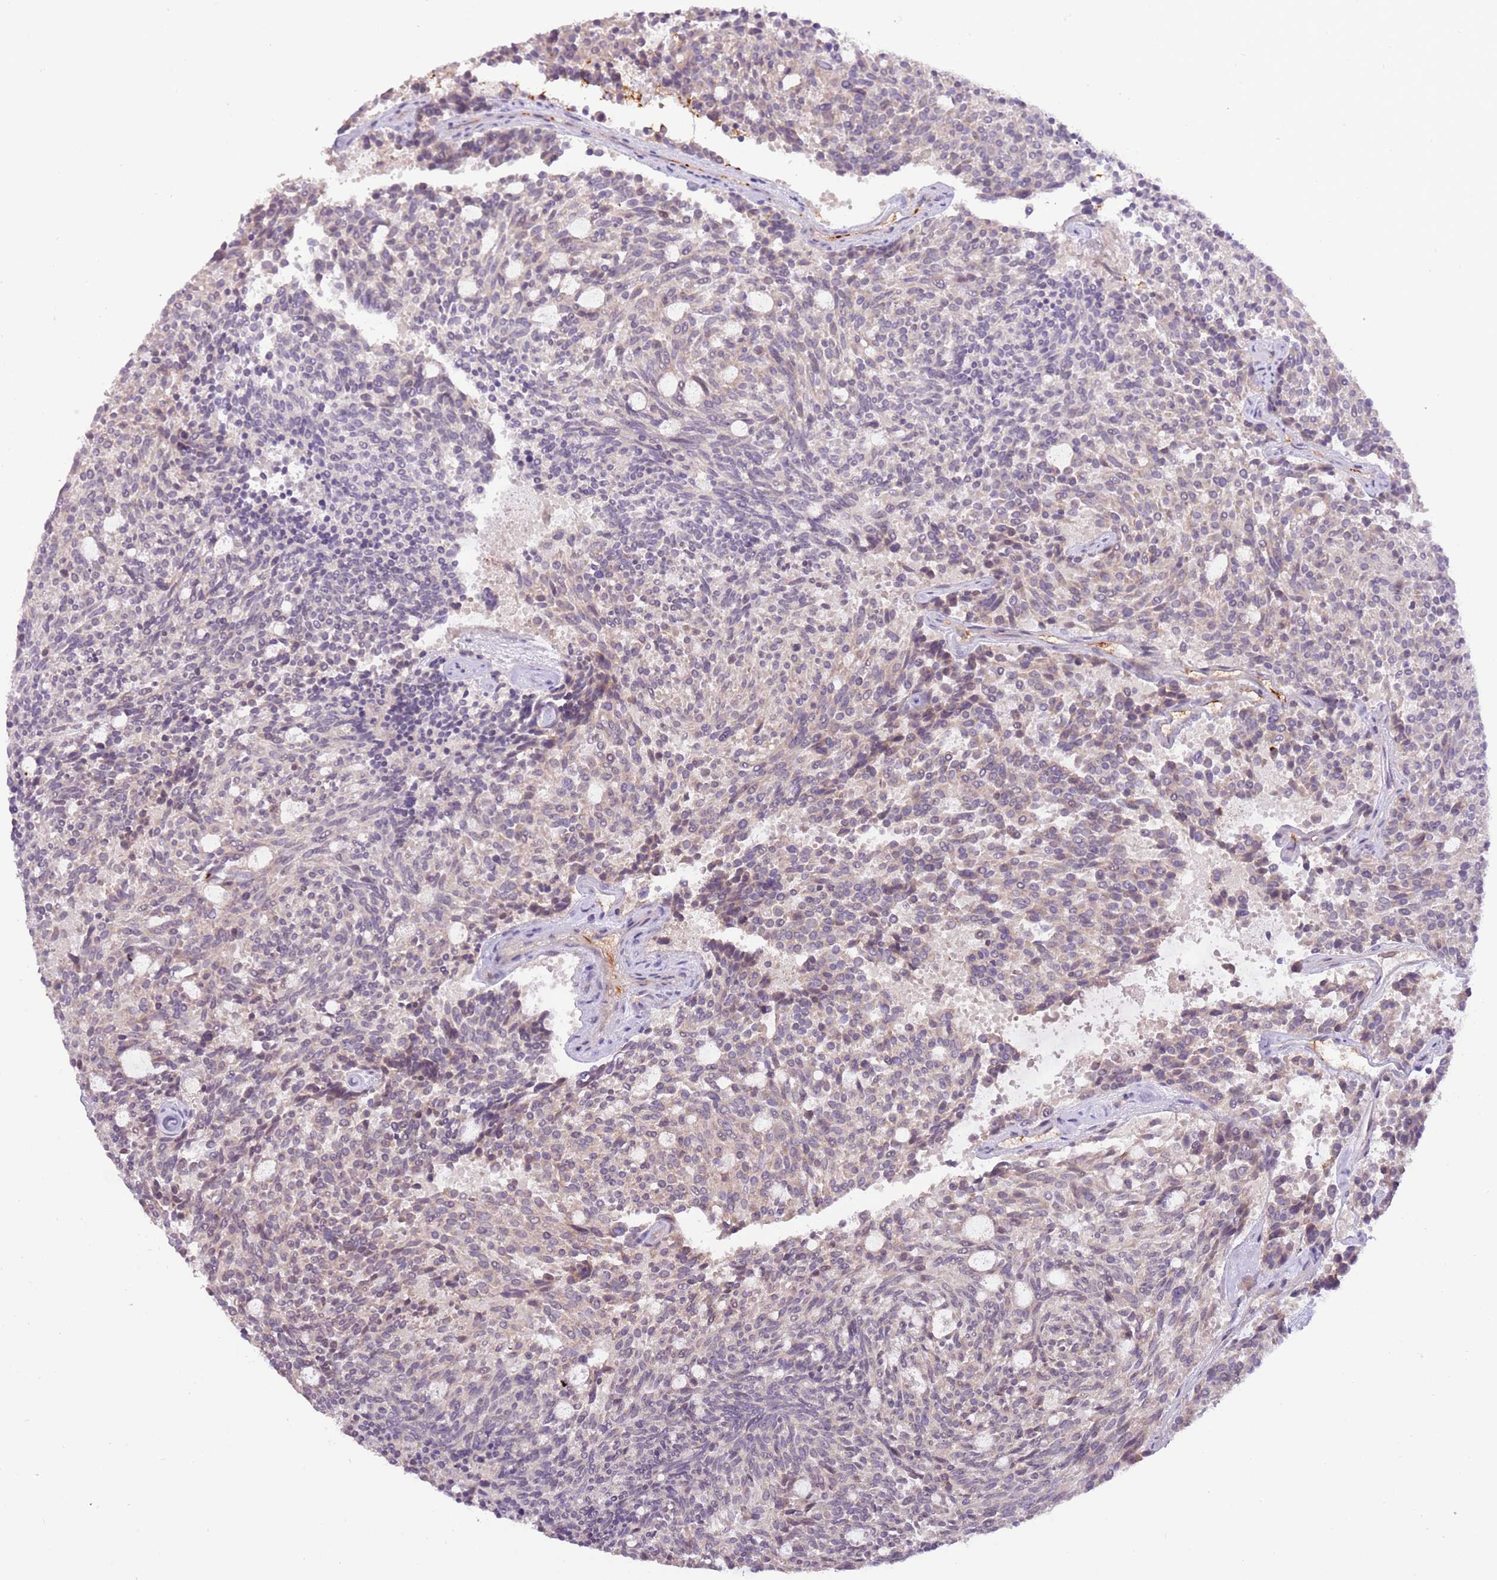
{"staining": {"intensity": "weak", "quantity": "25%-75%", "location": "cytoplasmic/membranous"}, "tissue": "carcinoid", "cell_type": "Tumor cells", "image_type": "cancer", "snomed": [{"axis": "morphology", "description": "Carcinoid, malignant, NOS"}, {"axis": "topography", "description": "Pancreas"}], "caption": "Carcinoid (malignant) was stained to show a protein in brown. There is low levels of weak cytoplasmic/membranous staining in about 25%-75% of tumor cells.", "gene": "SHROOM3", "patient": {"sex": "female", "age": 54}}